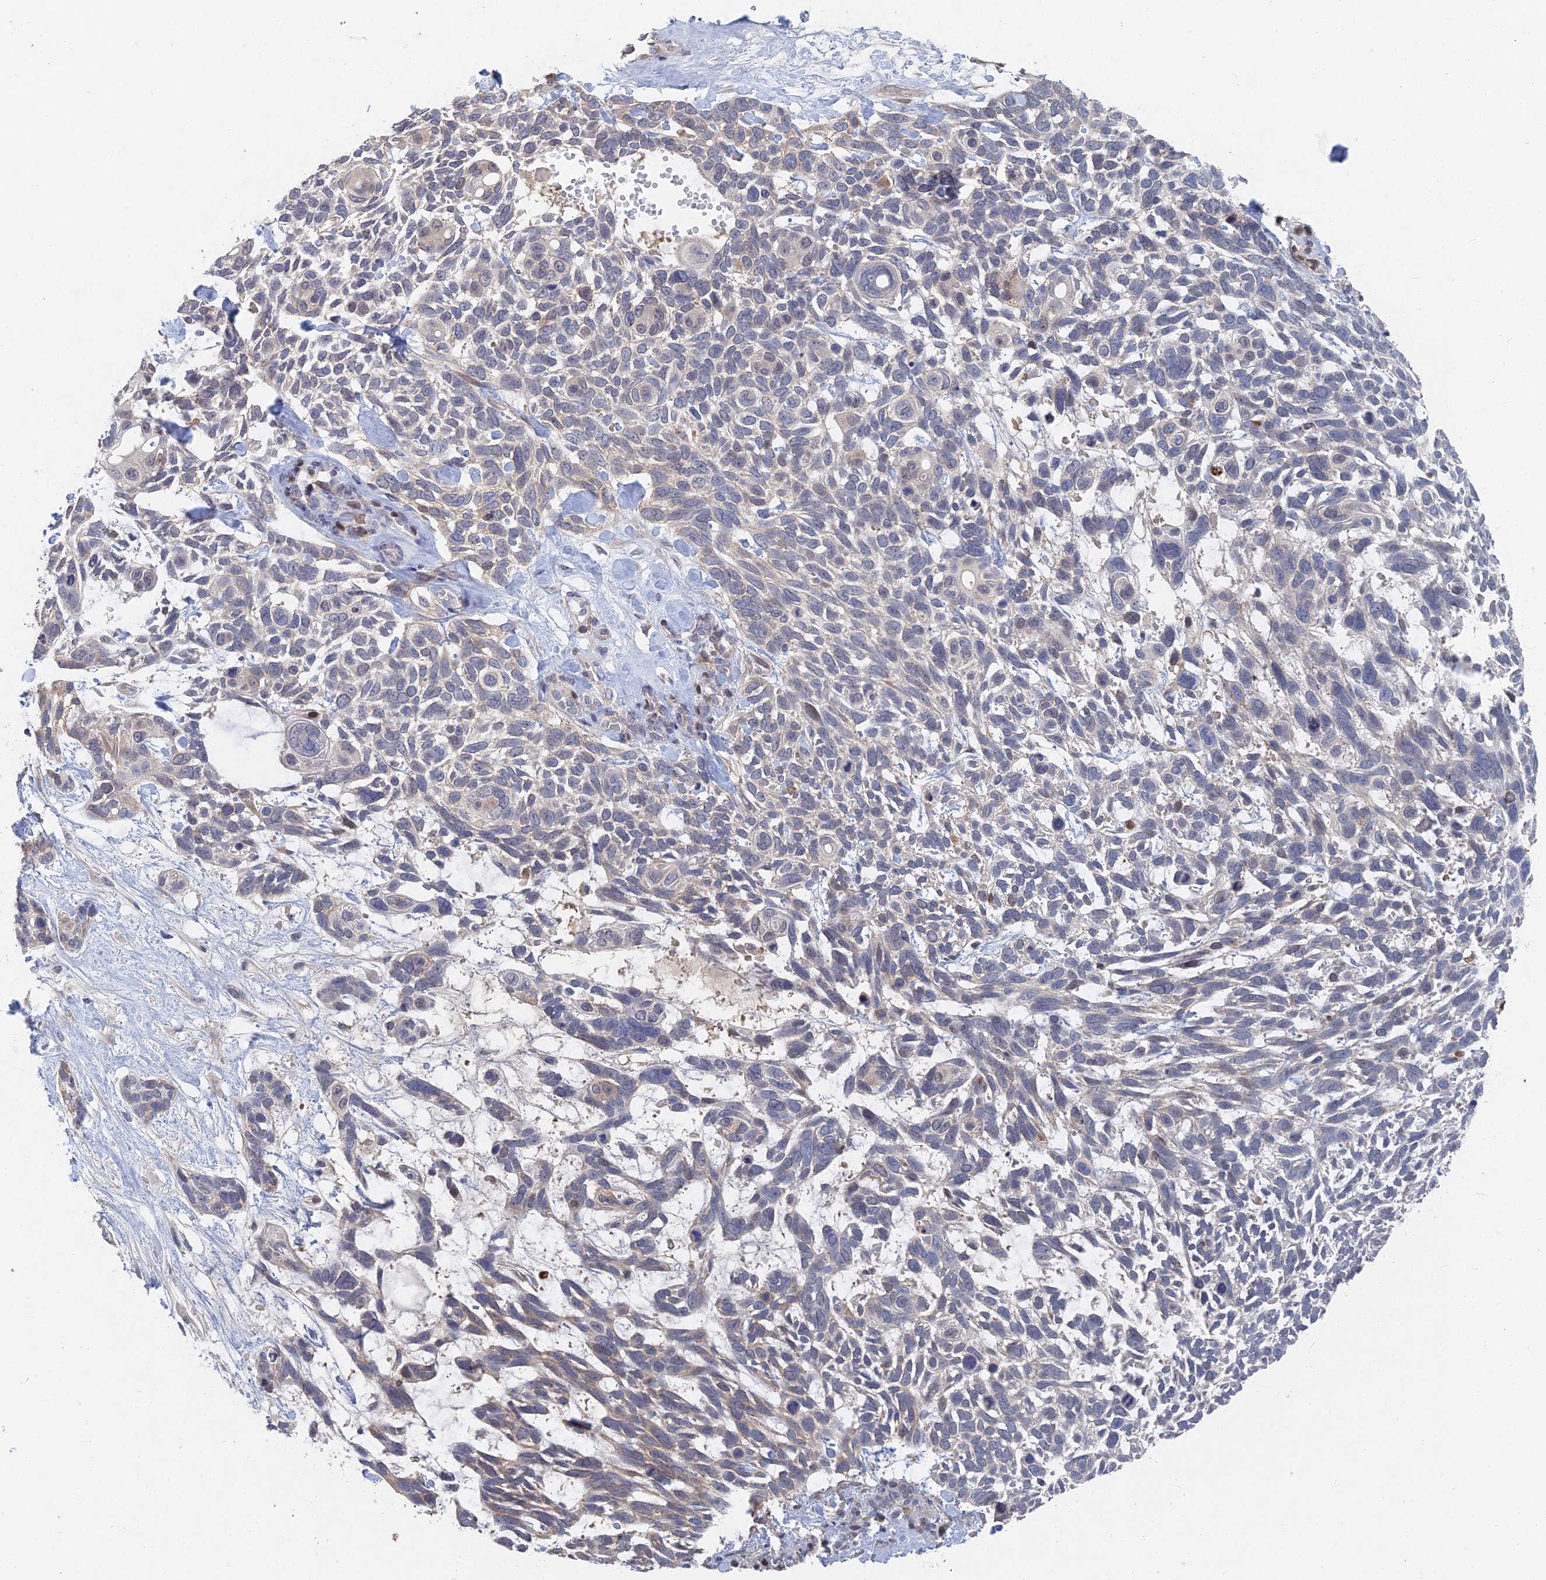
{"staining": {"intensity": "negative", "quantity": "none", "location": "none"}, "tissue": "skin cancer", "cell_type": "Tumor cells", "image_type": "cancer", "snomed": [{"axis": "morphology", "description": "Basal cell carcinoma"}, {"axis": "topography", "description": "Skin"}], "caption": "High power microscopy histopathology image of an IHC image of skin basal cell carcinoma, revealing no significant positivity in tumor cells.", "gene": "GNA15", "patient": {"sex": "male", "age": 88}}